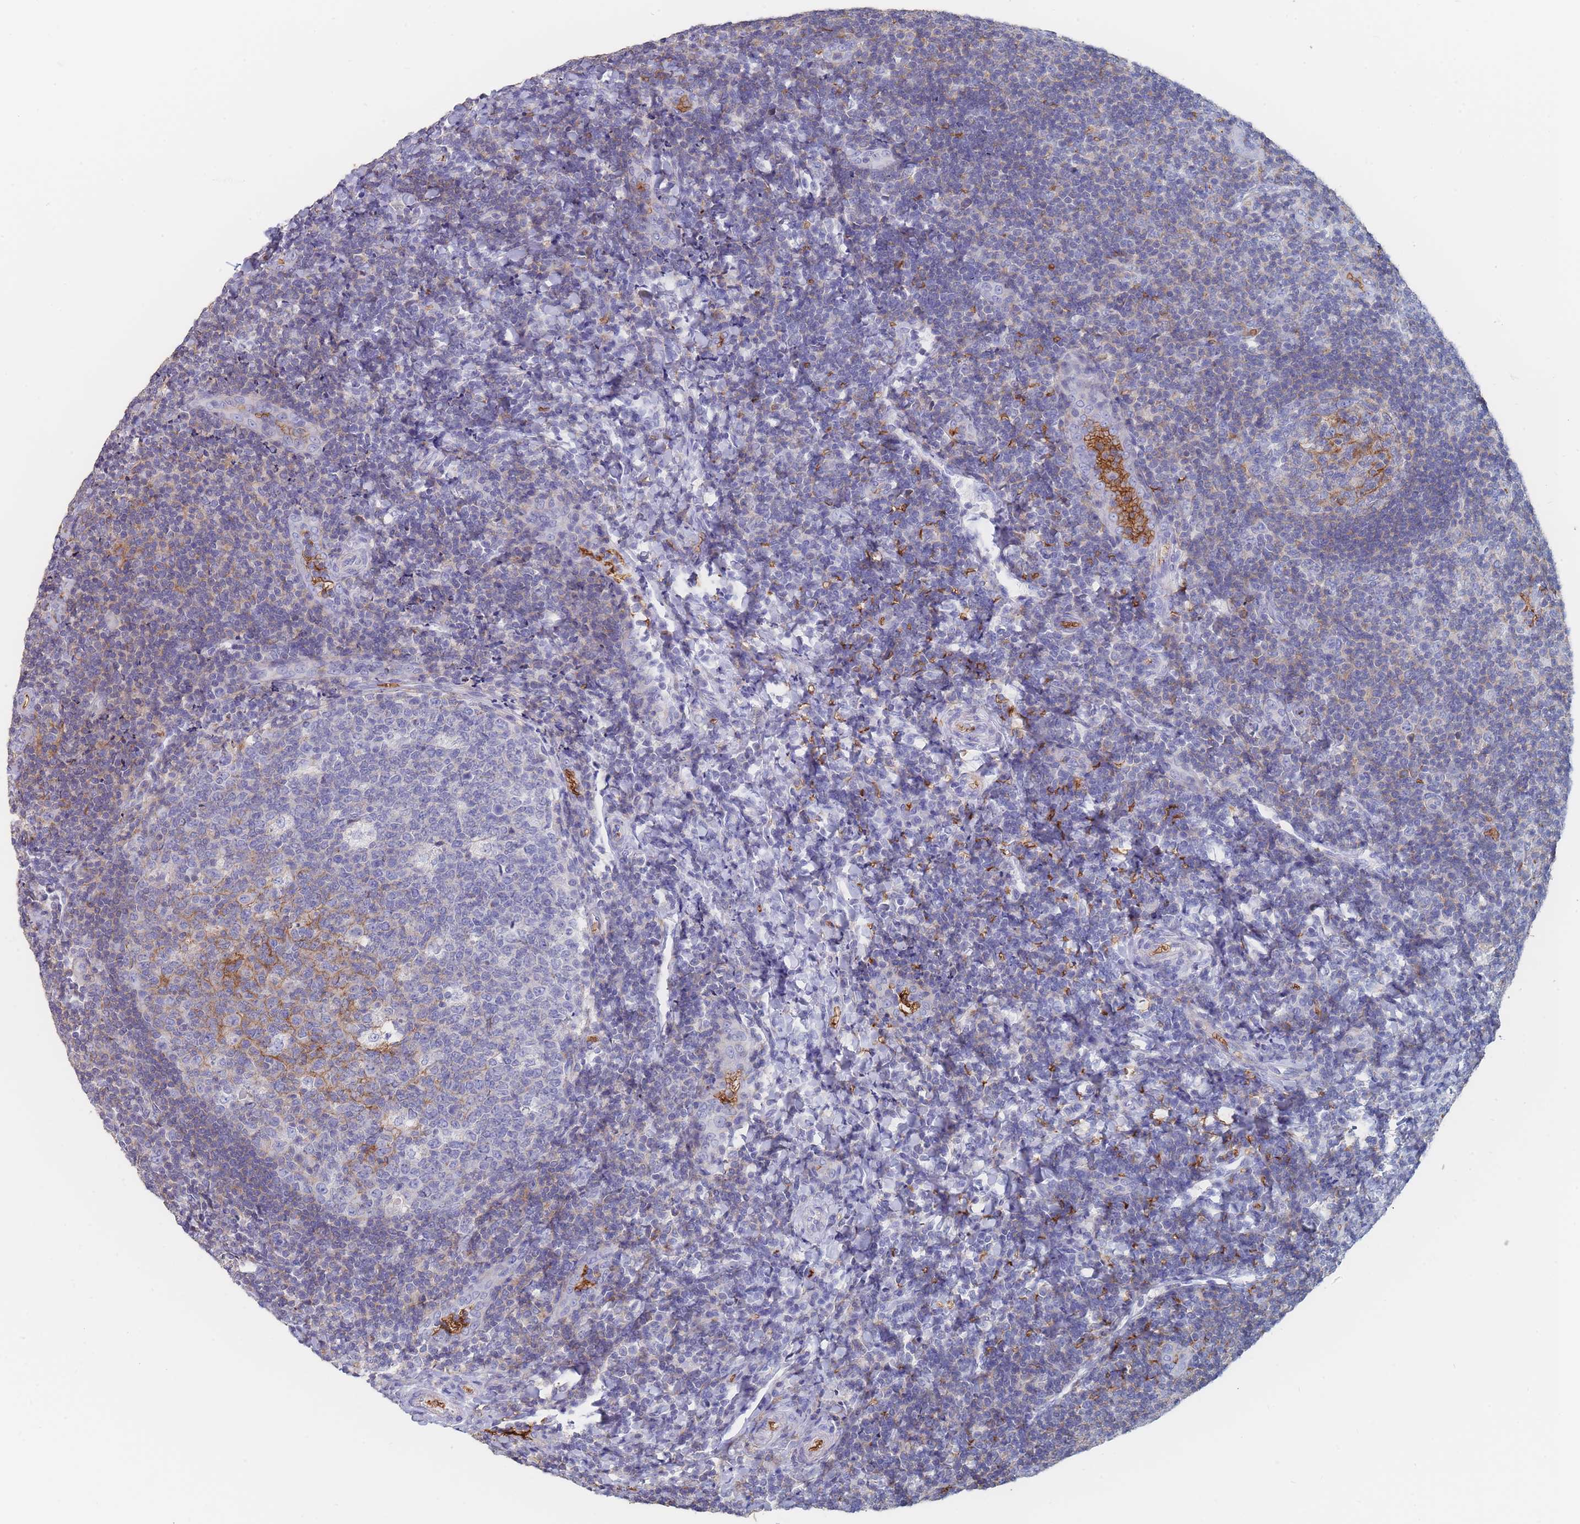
{"staining": {"intensity": "negative", "quantity": "none", "location": "none"}, "tissue": "tonsil", "cell_type": "Germinal center cells", "image_type": "normal", "snomed": [{"axis": "morphology", "description": "Normal tissue, NOS"}, {"axis": "topography", "description": "Tonsil"}], "caption": "IHC histopathology image of unremarkable tonsil: tonsil stained with DAB (3,3'-diaminobenzidine) demonstrates no significant protein staining in germinal center cells. Nuclei are stained in blue.", "gene": "SLC2A1", "patient": {"sex": "male", "age": 17}}